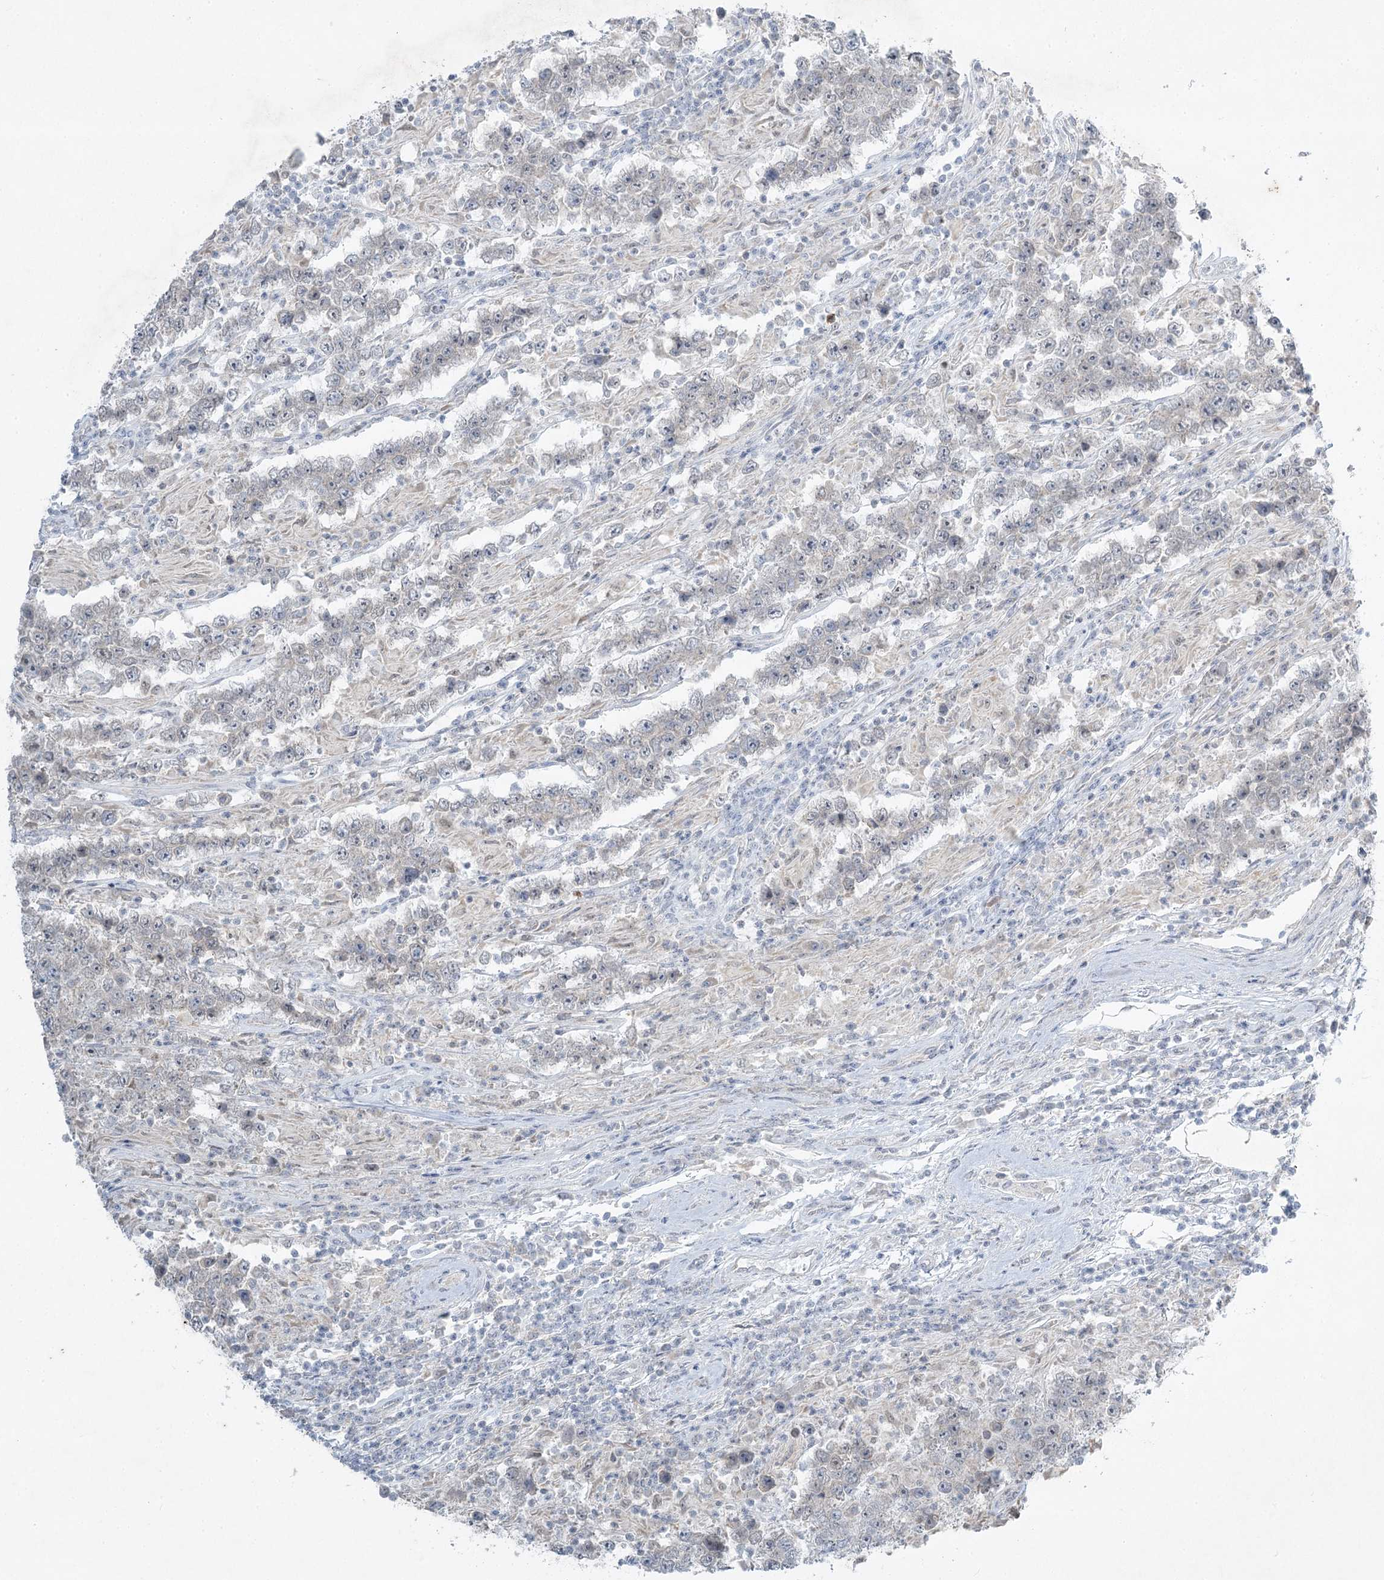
{"staining": {"intensity": "negative", "quantity": "none", "location": "none"}, "tissue": "testis cancer", "cell_type": "Tumor cells", "image_type": "cancer", "snomed": [{"axis": "morphology", "description": "Normal tissue, NOS"}, {"axis": "morphology", "description": "Urothelial carcinoma, High grade"}, {"axis": "morphology", "description": "Seminoma, NOS"}, {"axis": "morphology", "description": "Carcinoma, Embryonal, NOS"}, {"axis": "topography", "description": "Urinary bladder"}, {"axis": "topography", "description": "Testis"}], "caption": "This is a photomicrograph of IHC staining of seminoma (testis), which shows no staining in tumor cells.", "gene": "ABITRAM", "patient": {"sex": "male", "age": 41}}